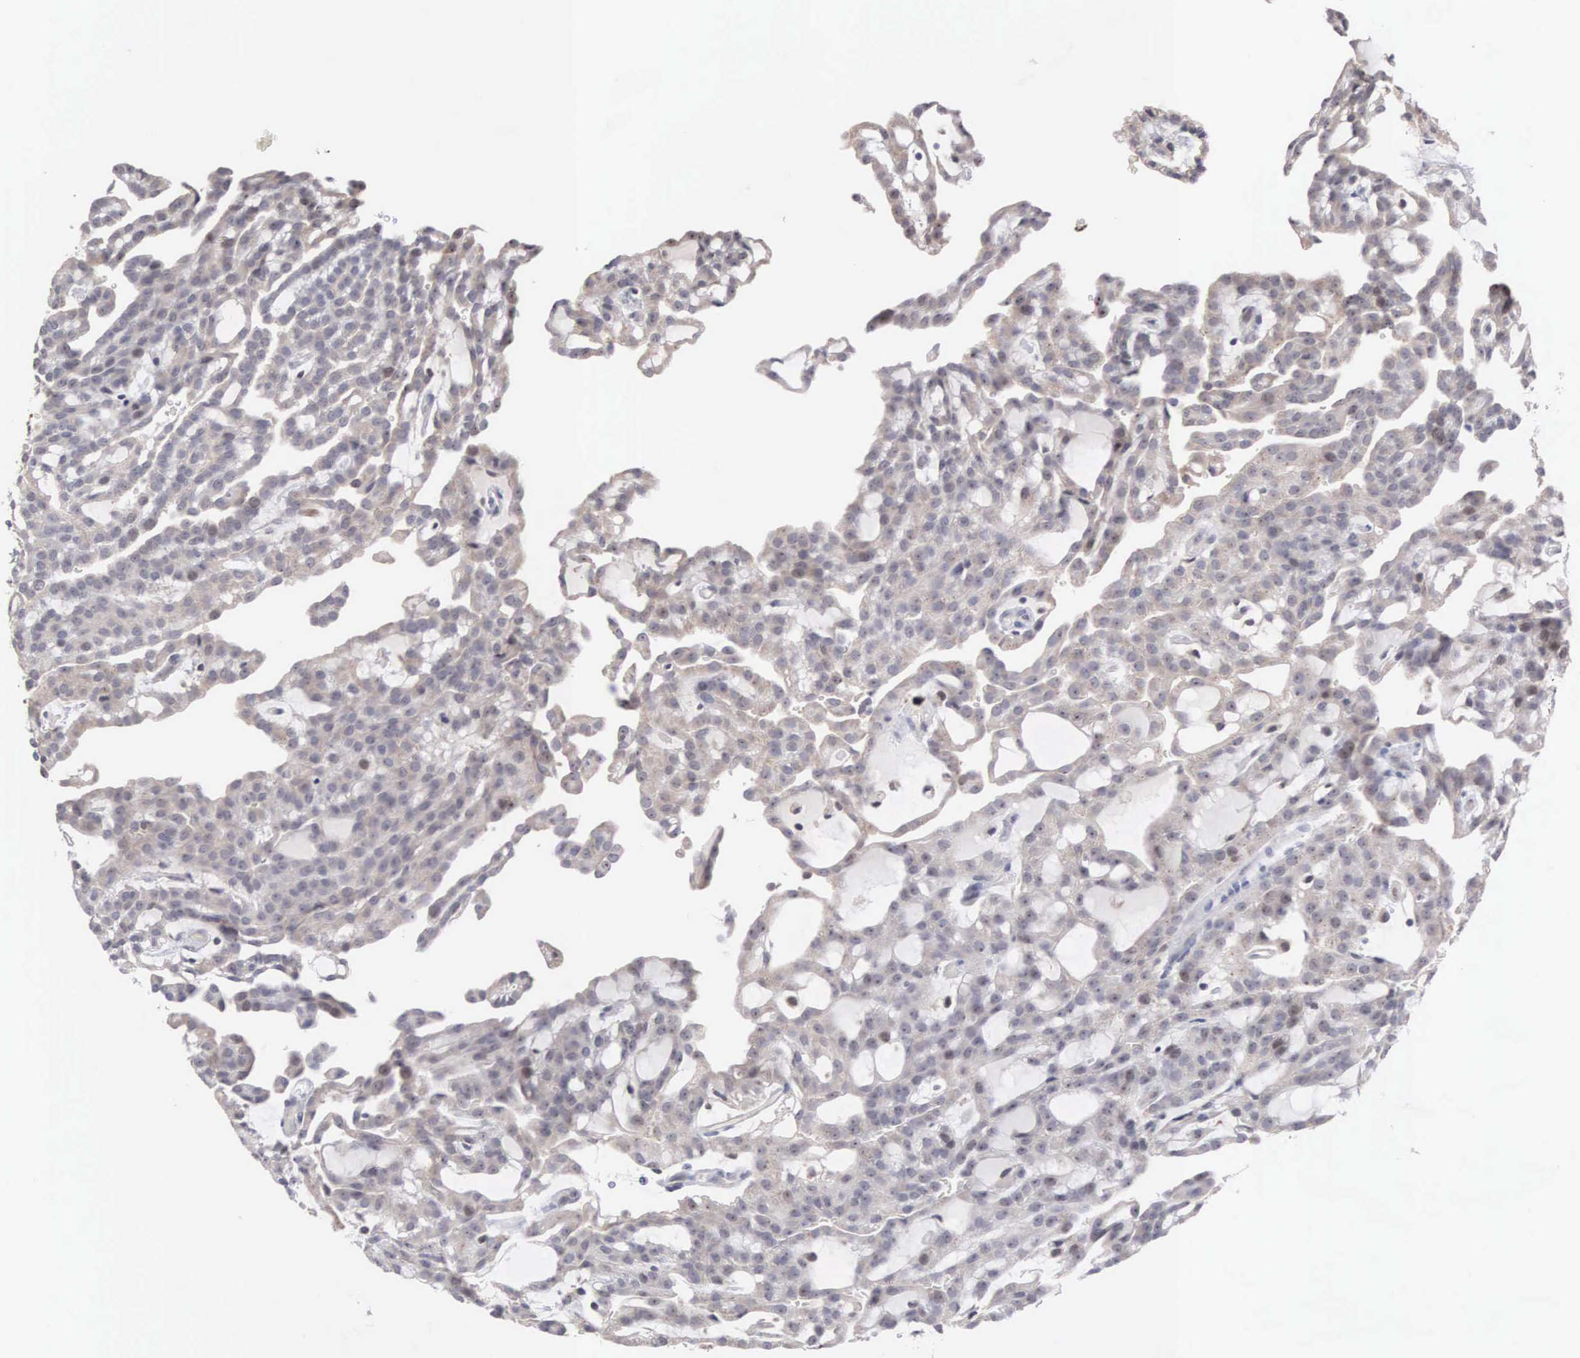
{"staining": {"intensity": "negative", "quantity": "none", "location": "none"}, "tissue": "renal cancer", "cell_type": "Tumor cells", "image_type": "cancer", "snomed": [{"axis": "morphology", "description": "Adenocarcinoma, NOS"}, {"axis": "topography", "description": "Kidney"}], "caption": "An image of human renal cancer (adenocarcinoma) is negative for staining in tumor cells.", "gene": "ACOT4", "patient": {"sex": "male", "age": 63}}